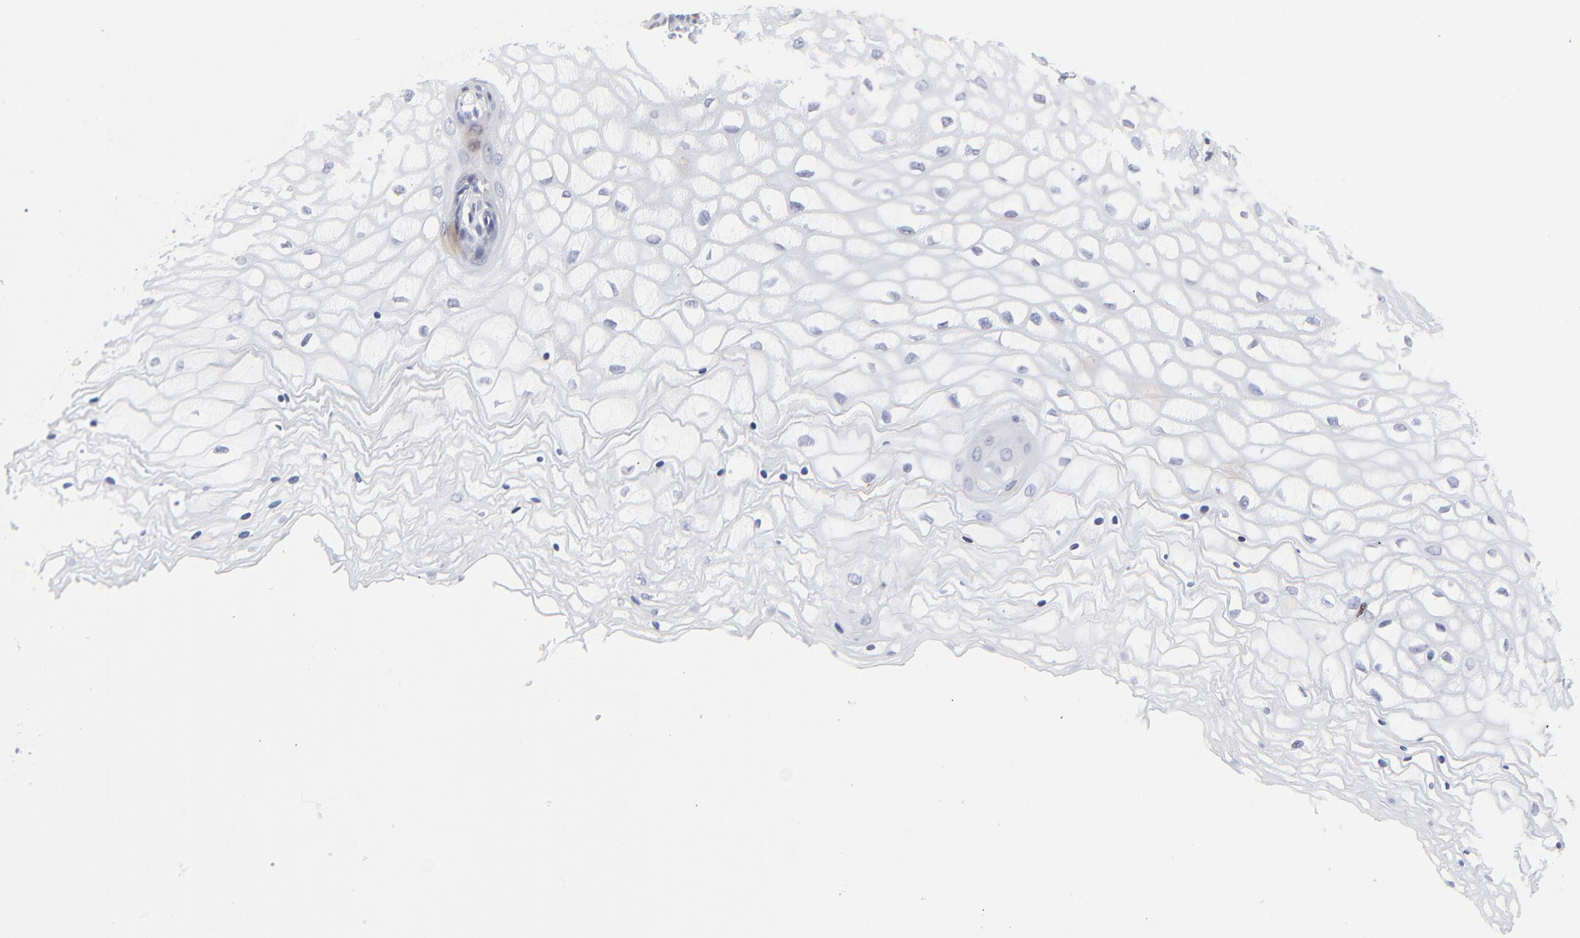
{"staining": {"intensity": "weak", "quantity": "<25%", "location": "cytoplasmic/membranous"}, "tissue": "vagina", "cell_type": "Squamous epithelial cells", "image_type": "normal", "snomed": [{"axis": "morphology", "description": "Normal tissue, NOS"}, {"axis": "topography", "description": "Vagina"}], "caption": "Protein analysis of normal vagina exhibits no significant expression in squamous epithelial cells.", "gene": "NCAPH", "patient": {"sex": "female", "age": 34}}